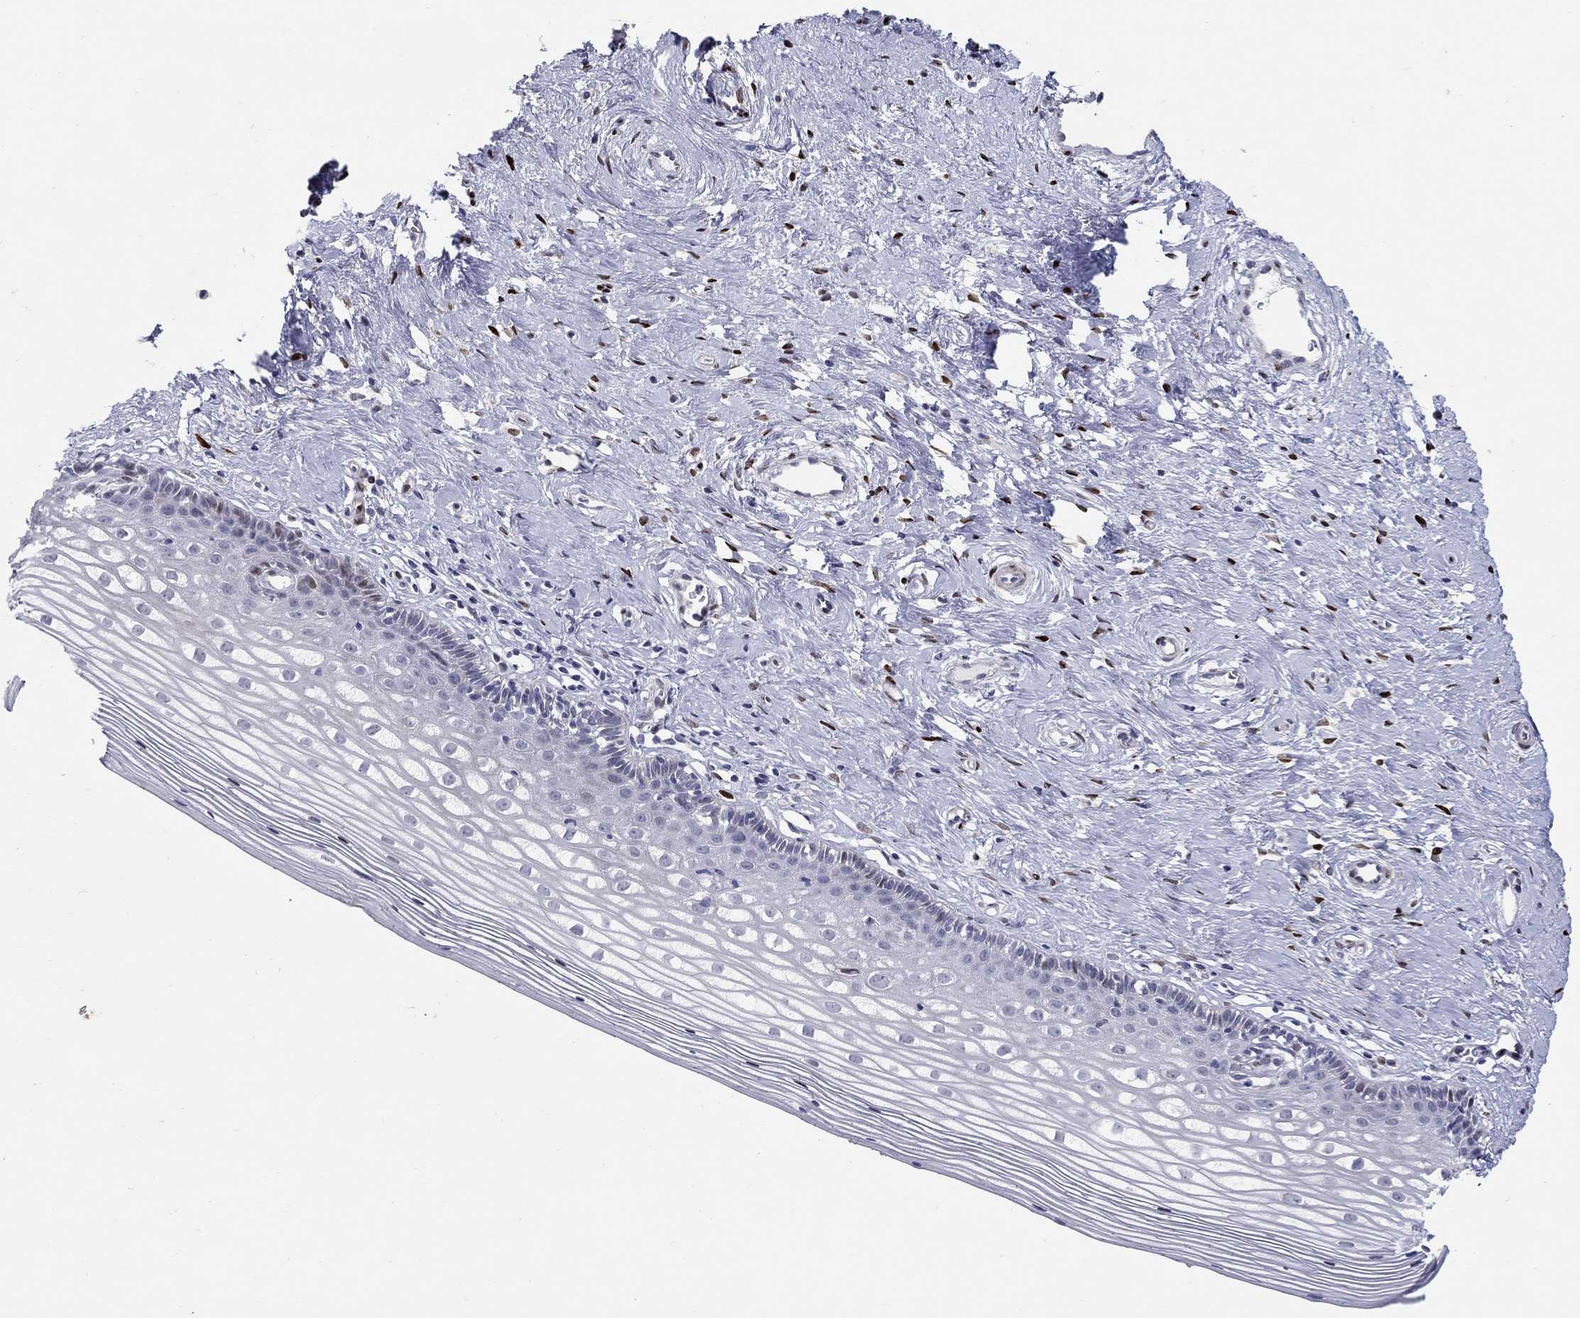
{"staining": {"intensity": "negative", "quantity": "none", "location": "none"}, "tissue": "cervix", "cell_type": "Glandular cells", "image_type": "normal", "snomed": [{"axis": "morphology", "description": "Normal tissue, NOS"}, {"axis": "topography", "description": "Cervix"}], "caption": "Cervix stained for a protein using immunohistochemistry shows no positivity glandular cells.", "gene": "RAPGEF5", "patient": {"sex": "female", "age": 40}}